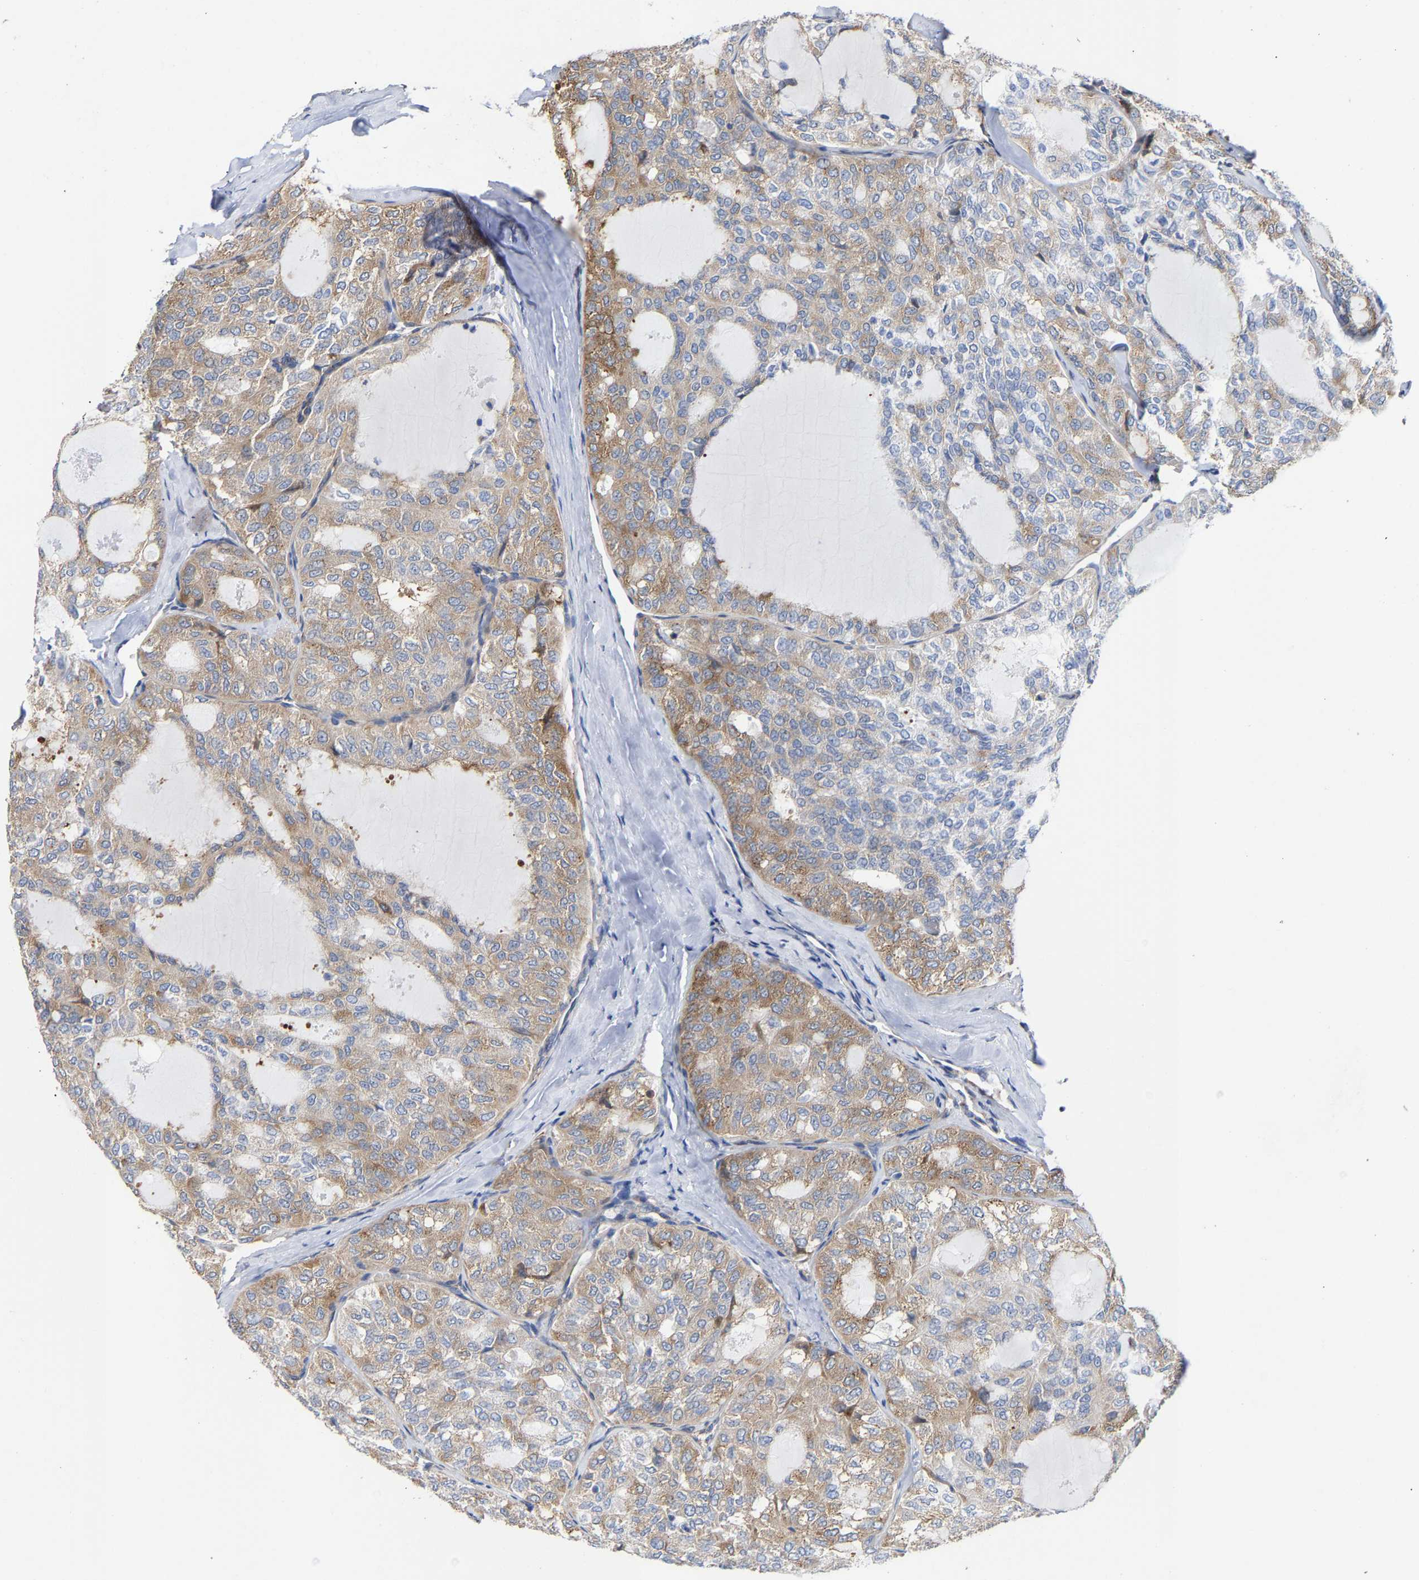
{"staining": {"intensity": "moderate", "quantity": ">75%", "location": "cytoplasmic/membranous"}, "tissue": "thyroid cancer", "cell_type": "Tumor cells", "image_type": "cancer", "snomed": [{"axis": "morphology", "description": "Follicular adenoma carcinoma, NOS"}, {"axis": "topography", "description": "Thyroid gland"}], "caption": "An immunohistochemistry (IHC) histopathology image of neoplastic tissue is shown. Protein staining in brown highlights moderate cytoplasmic/membranous positivity in follicular adenoma carcinoma (thyroid) within tumor cells.", "gene": "PPP1R15A", "patient": {"sex": "male", "age": 75}}